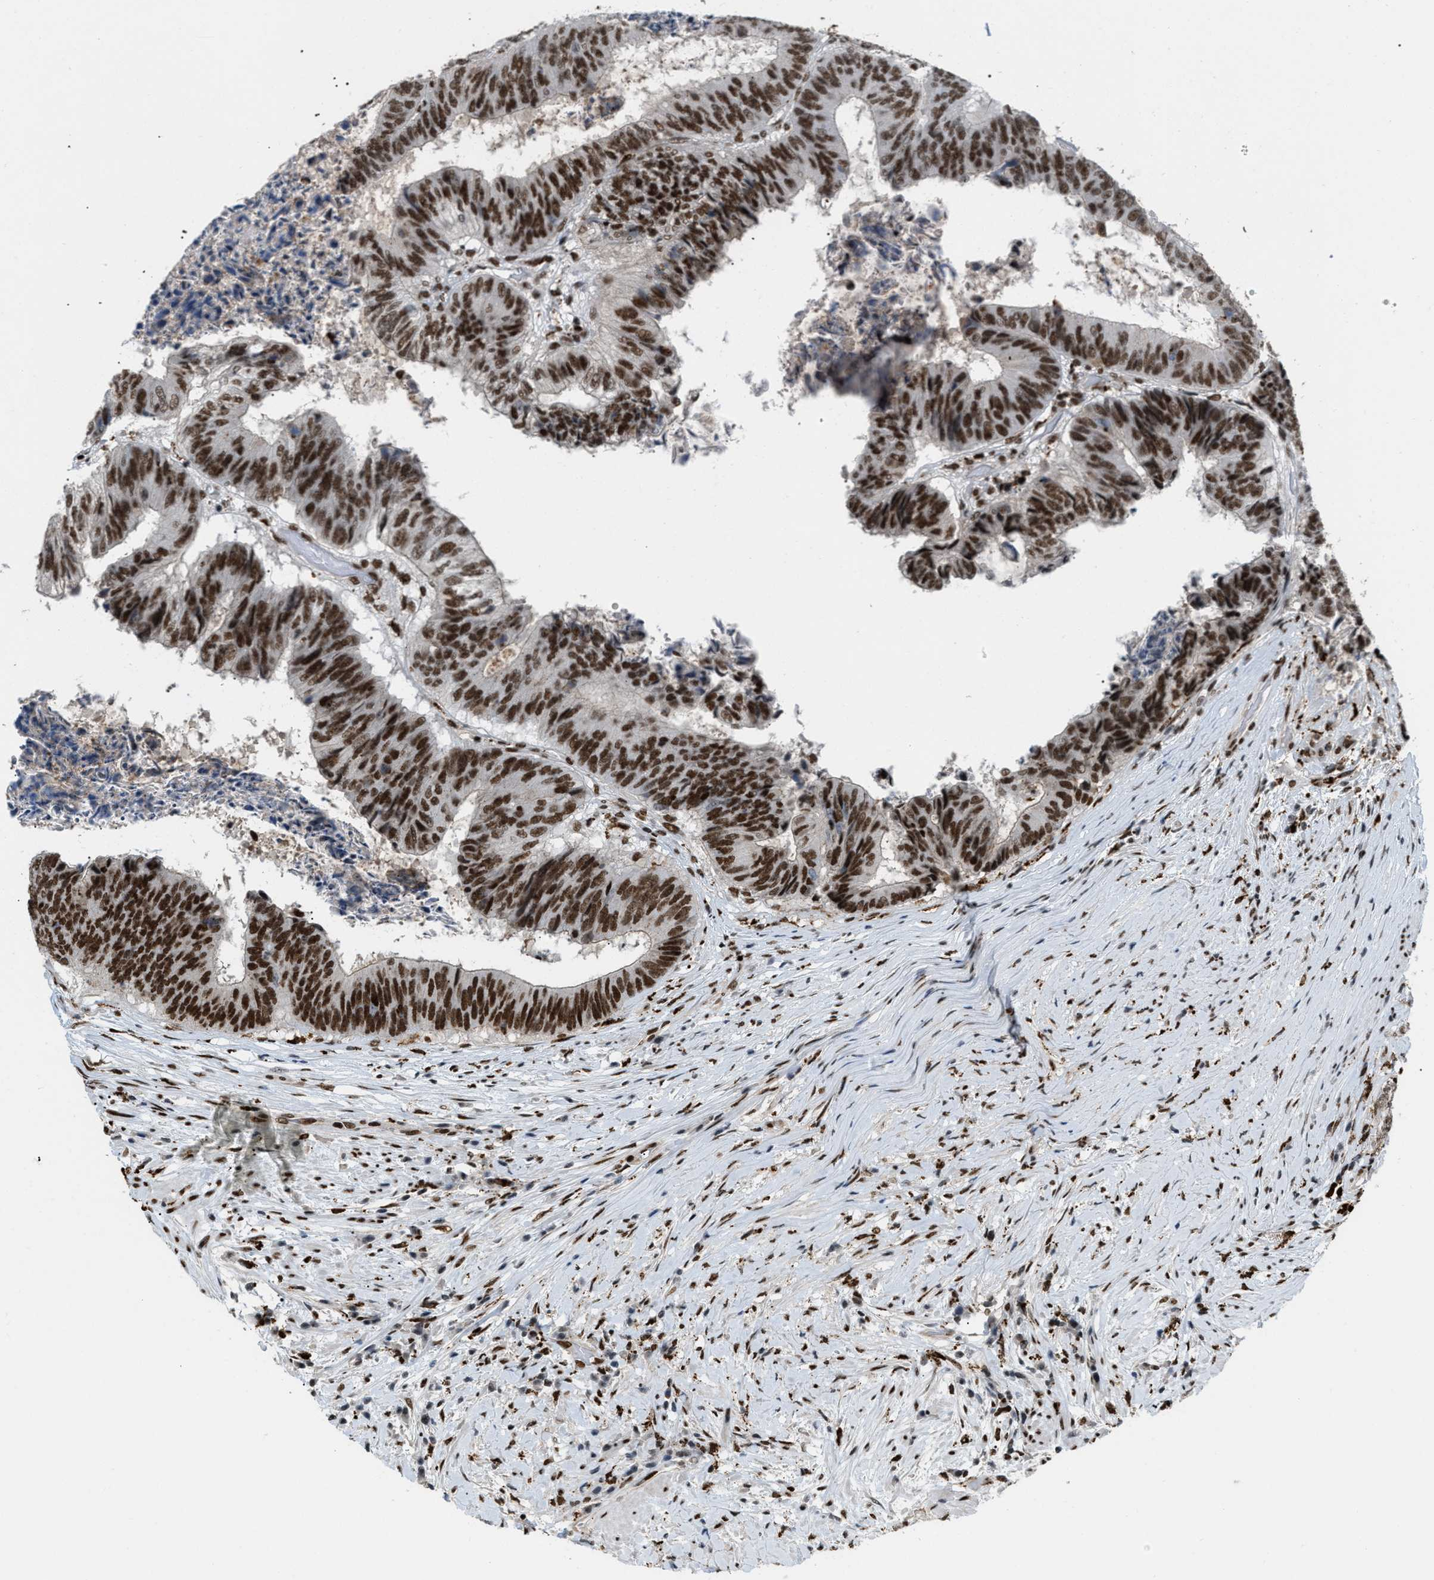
{"staining": {"intensity": "strong", "quantity": ">75%", "location": "nuclear"}, "tissue": "colorectal cancer", "cell_type": "Tumor cells", "image_type": "cancer", "snomed": [{"axis": "morphology", "description": "Adenocarcinoma, NOS"}, {"axis": "topography", "description": "Rectum"}], "caption": "A high amount of strong nuclear staining is appreciated in about >75% of tumor cells in colorectal cancer tissue. The staining is performed using DAB brown chromogen to label protein expression. The nuclei are counter-stained blue using hematoxylin.", "gene": "NUMA1", "patient": {"sex": "male", "age": 72}}